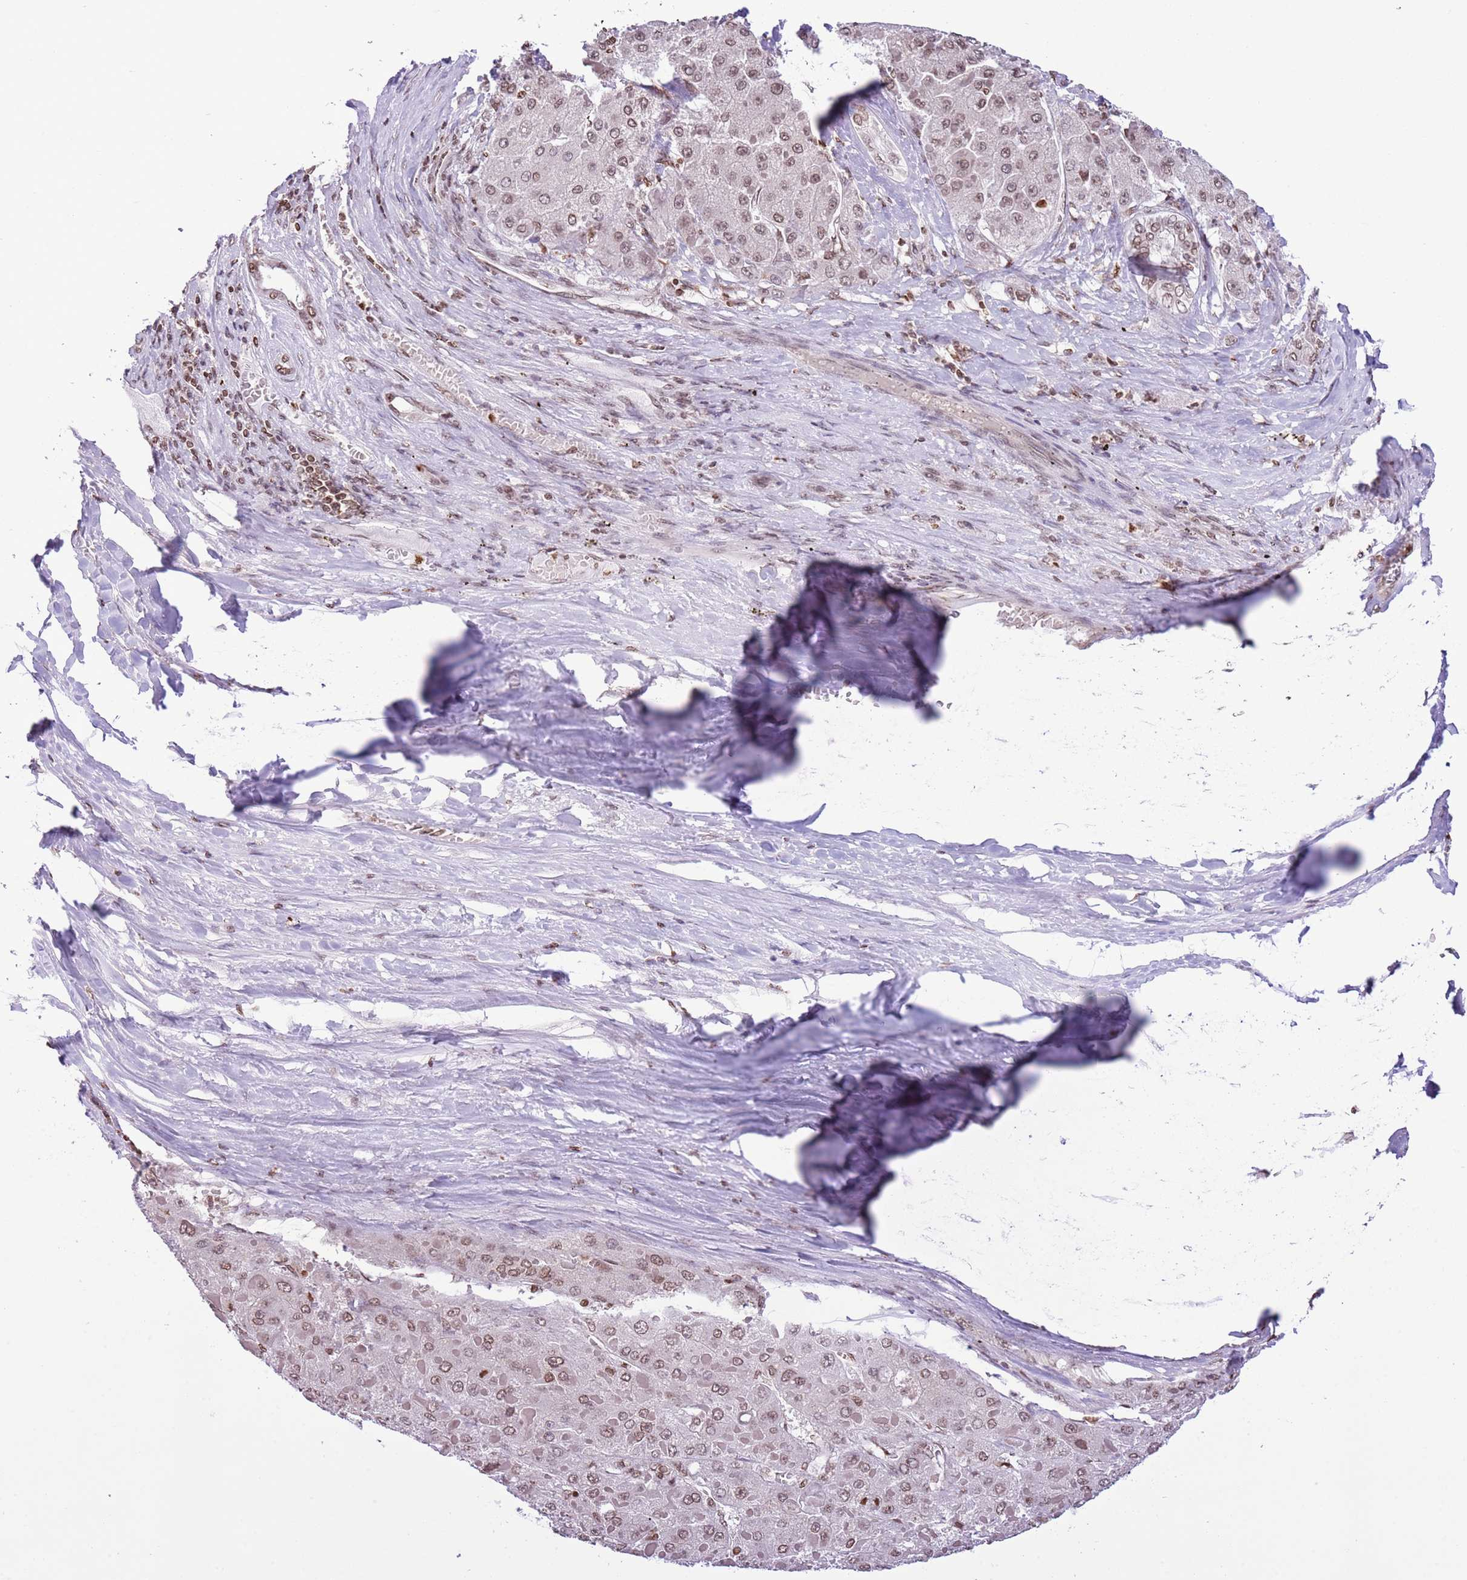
{"staining": {"intensity": "moderate", "quantity": ">75%", "location": "nuclear"}, "tissue": "liver cancer", "cell_type": "Tumor cells", "image_type": "cancer", "snomed": [{"axis": "morphology", "description": "Carcinoma, Hepatocellular, NOS"}, {"axis": "topography", "description": "Liver"}], "caption": "Liver cancer (hepatocellular carcinoma) stained with DAB (3,3'-diaminobenzidine) IHC displays medium levels of moderate nuclear staining in about >75% of tumor cells. (brown staining indicates protein expression, while blue staining denotes nuclei).", "gene": "NRIP1", "patient": {"sex": "female", "age": 73}}